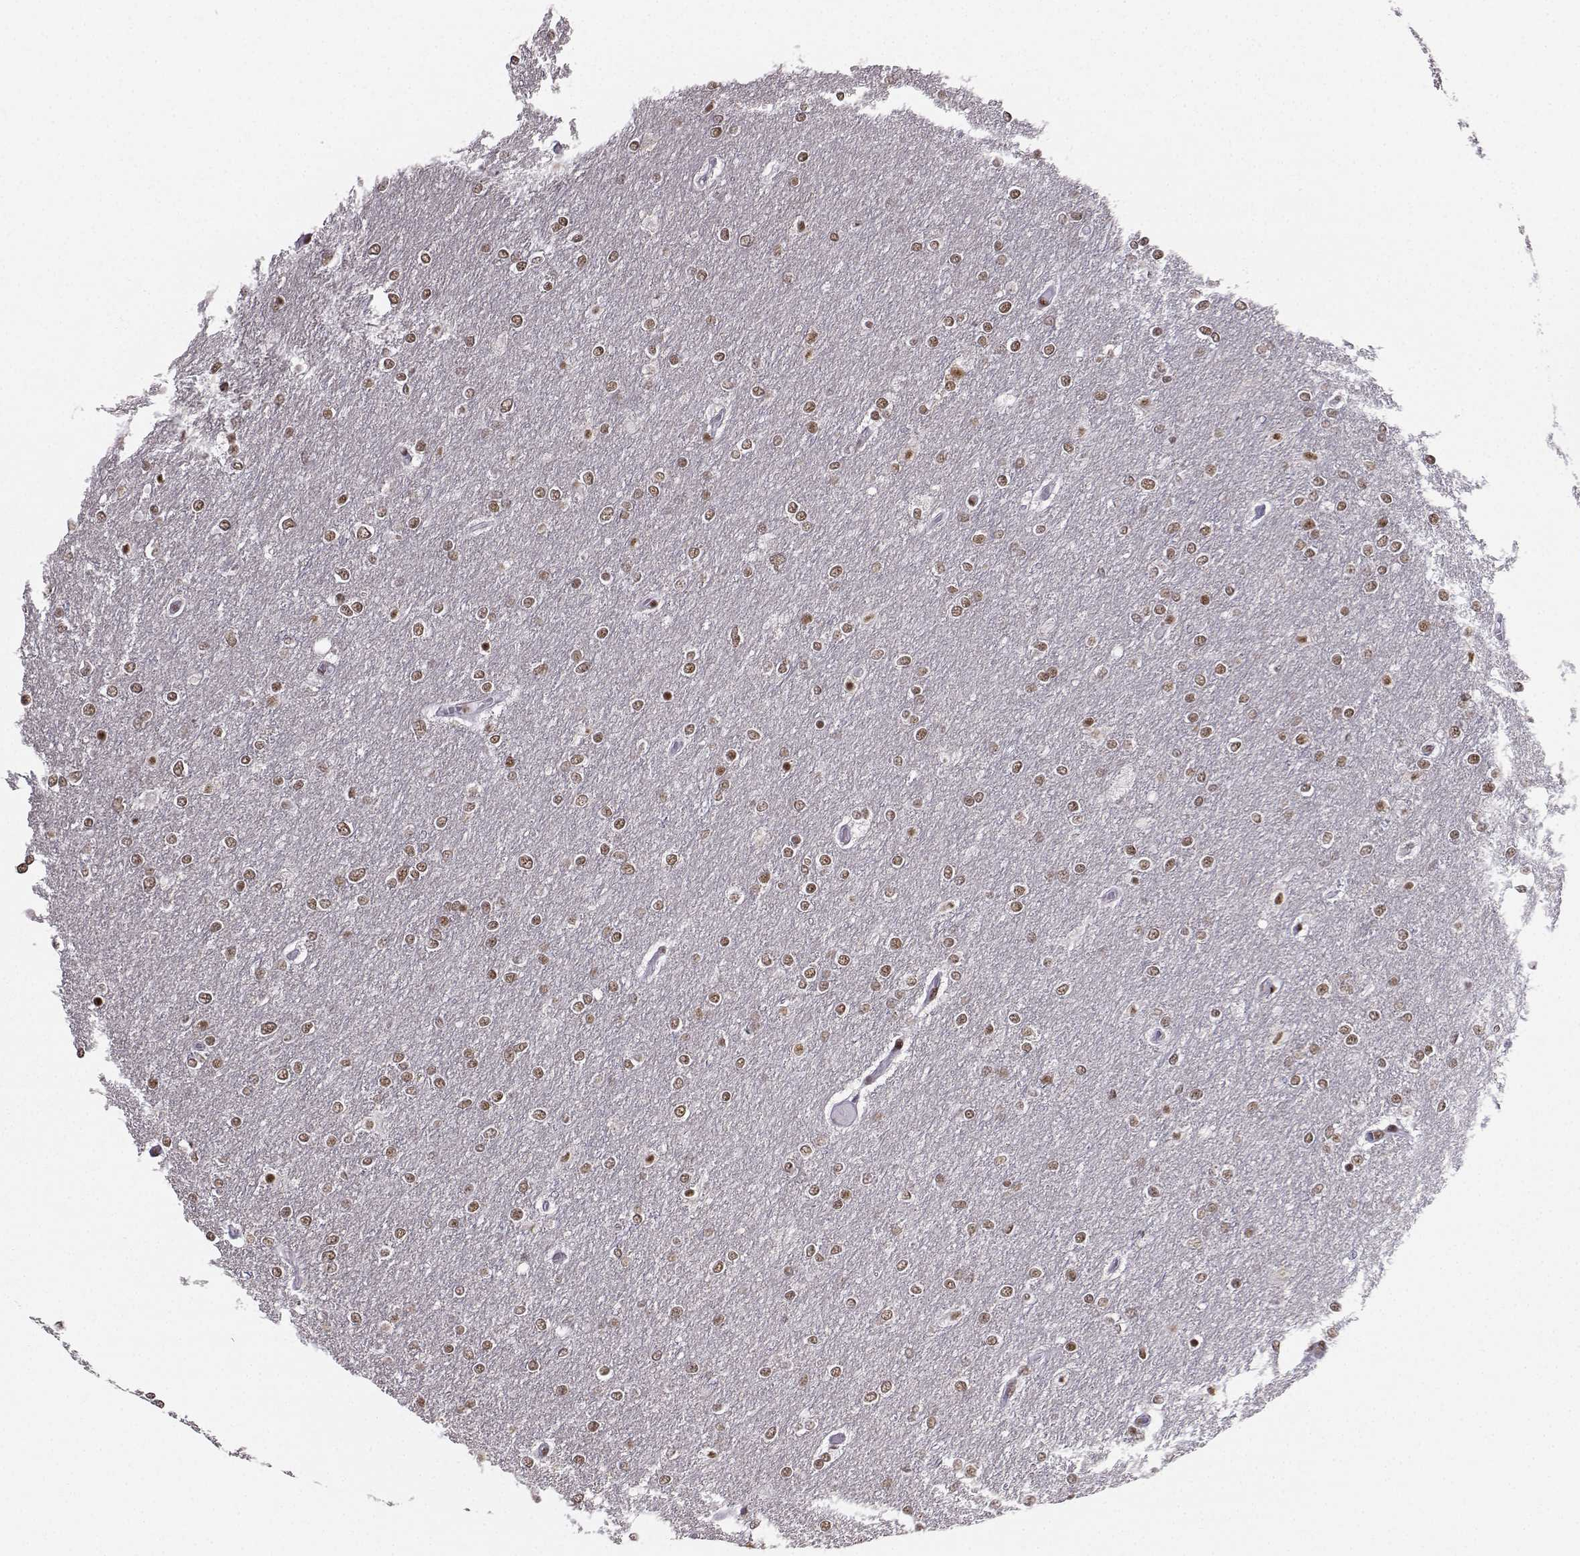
{"staining": {"intensity": "weak", "quantity": ">75%", "location": "nuclear"}, "tissue": "glioma", "cell_type": "Tumor cells", "image_type": "cancer", "snomed": [{"axis": "morphology", "description": "Glioma, malignant, High grade"}, {"axis": "topography", "description": "Brain"}], "caption": "Malignant high-grade glioma stained with IHC demonstrates weak nuclear staining in about >75% of tumor cells.", "gene": "SNRPB2", "patient": {"sex": "female", "age": 61}}